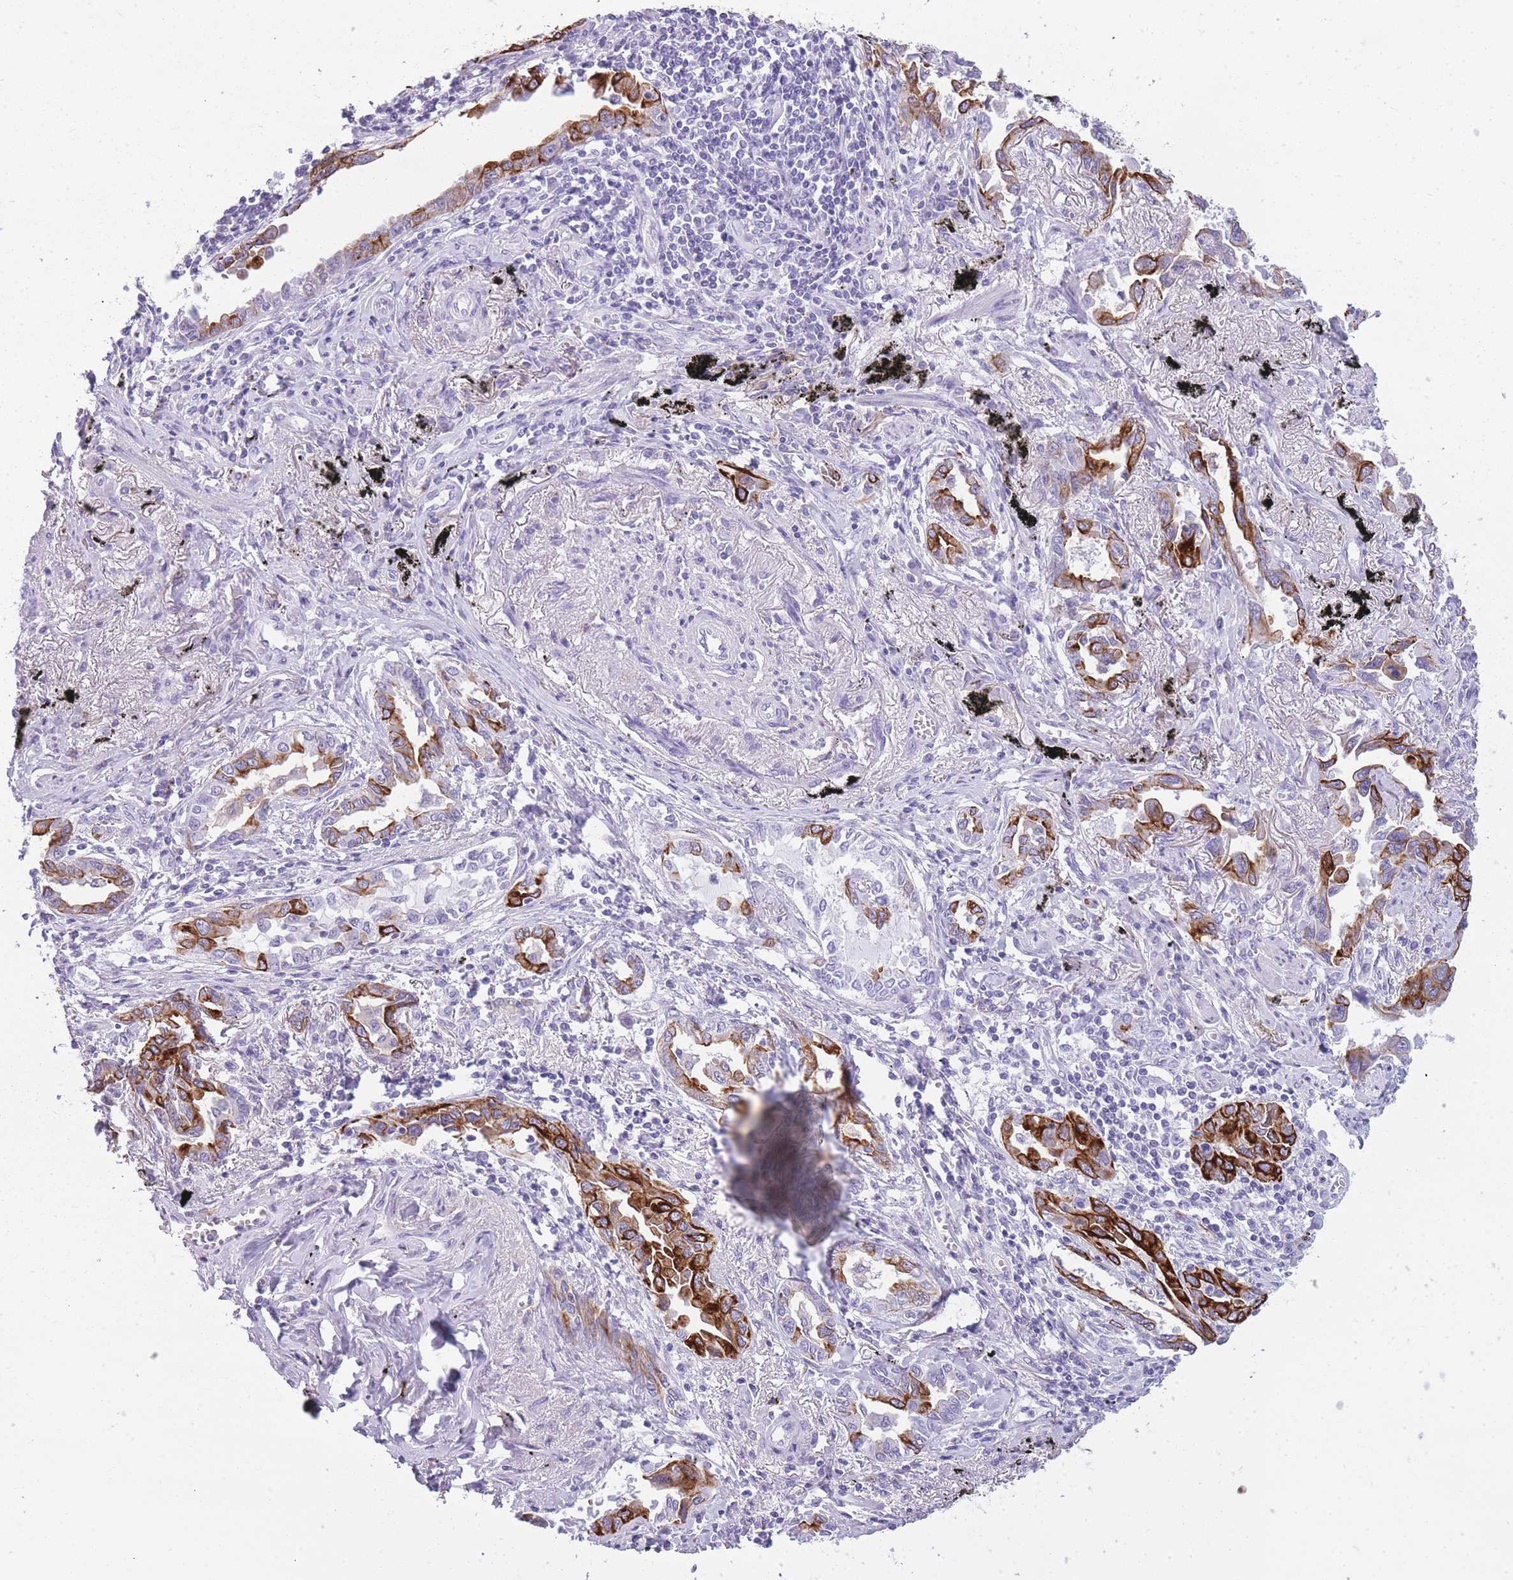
{"staining": {"intensity": "strong", "quantity": "25%-75%", "location": "cytoplasmic/membranous"}, "tissue": "lung cancer", "cell_type": "Tumor cells", "image_type": "cancer", "snomed": [{"axis": "morphology", "description": "Adenocarcinoma, NOS"}, {"axis": "topography", "description": "Lung"}], "caption": "Lung cancer (adenocarcinoma) tissue reveals strong cytoplasmic/membranous staining in approximately 25%-75% of tumor cells, visualized by immunohistochemistry.", "gene": "RADX", "patient": {"sex": "male", "age": 67}}